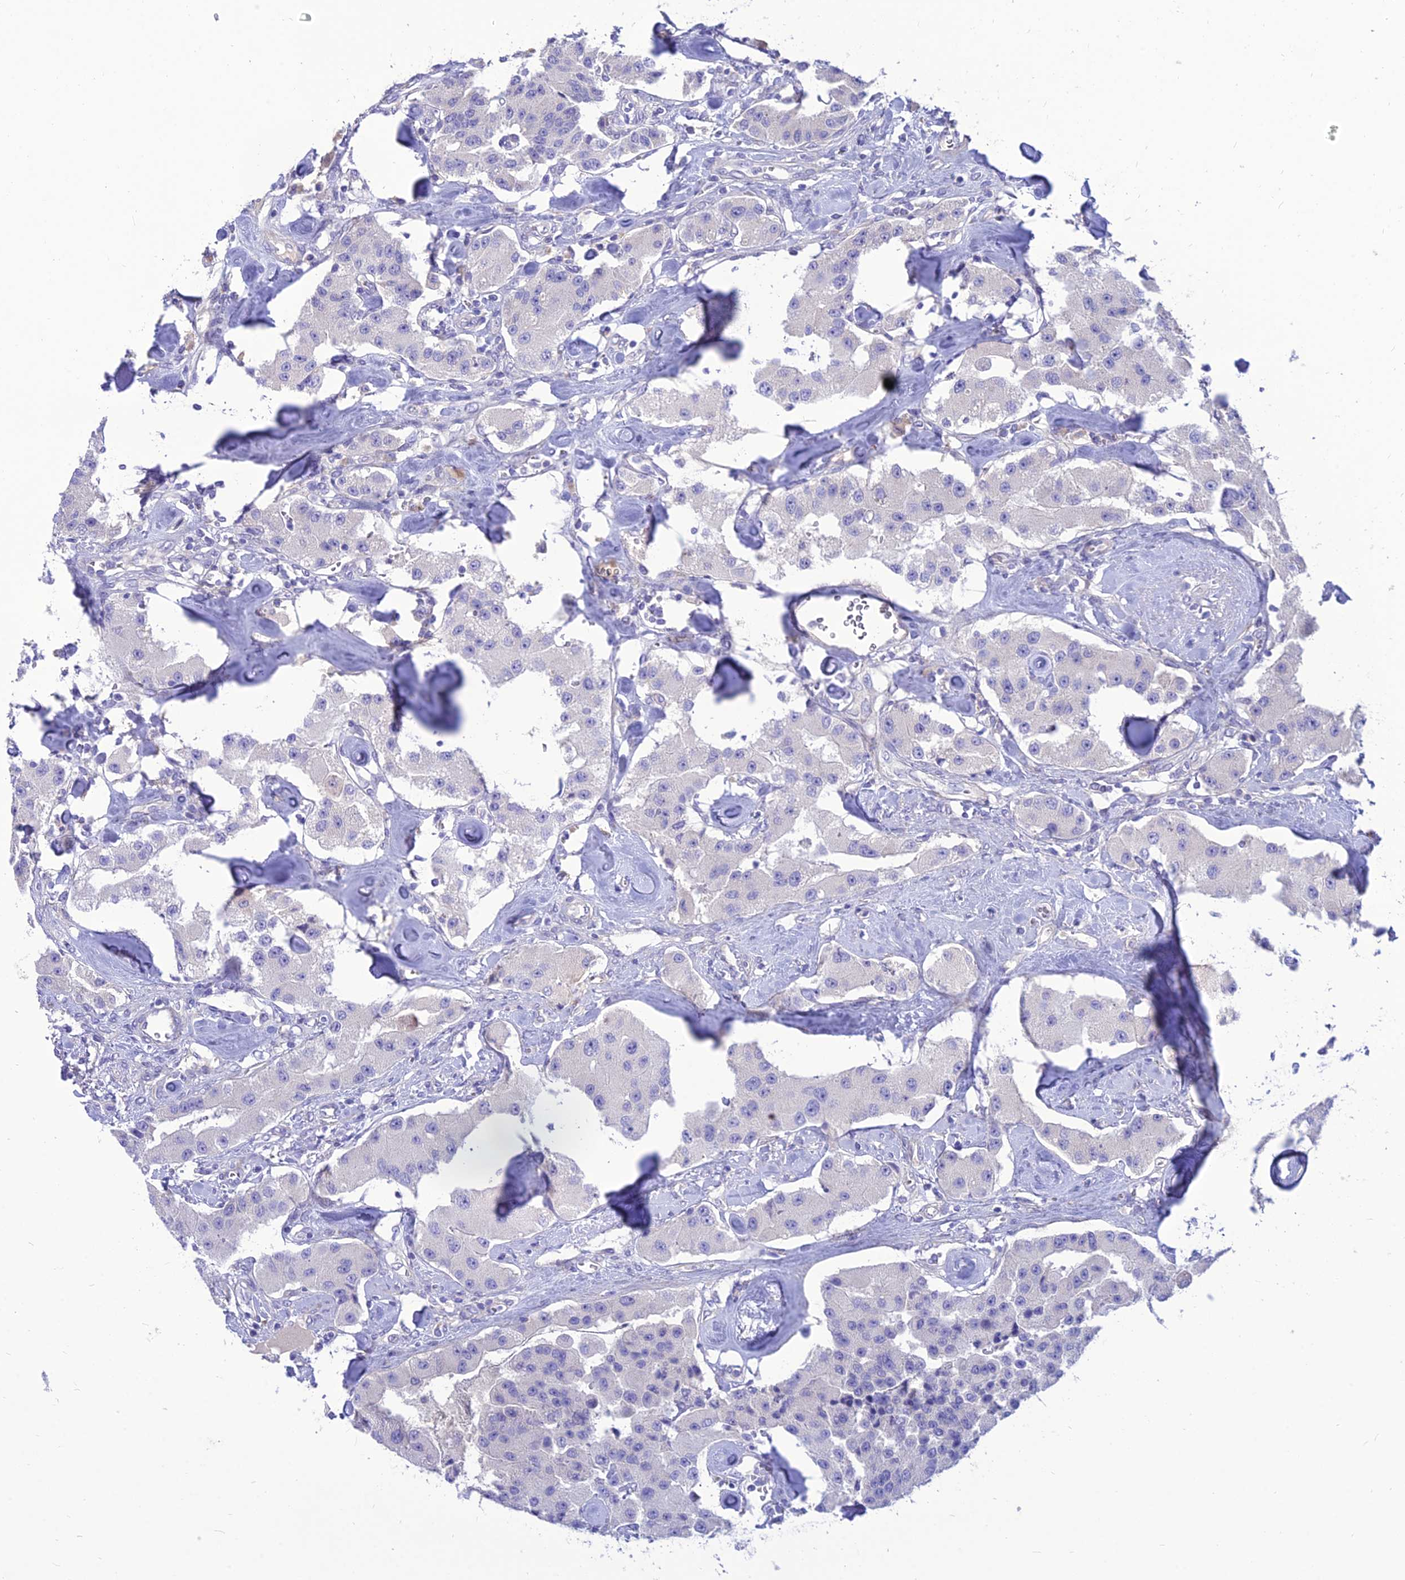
{"staining": {"intensity": "negative", "quantity": "none", "location": "none"}, "tissue": "carcinoid", "cell_type": "Tumor cells", "image_type": "cancer", "snomed": [{"axis": "morphology", "description": "Carcinoid, malignant, NOS"}, {"axis": "topography", "description": "Pancreas"}], "caption": "High magnification brightfield microscopy of carcinoid (malignant) stained with DAB (brown) and counterstained with hematoxylin (blue): tumor cells show no significant positivity.", "gene": "TEKT3", "patient": {"sex": "male", "age": 41}}